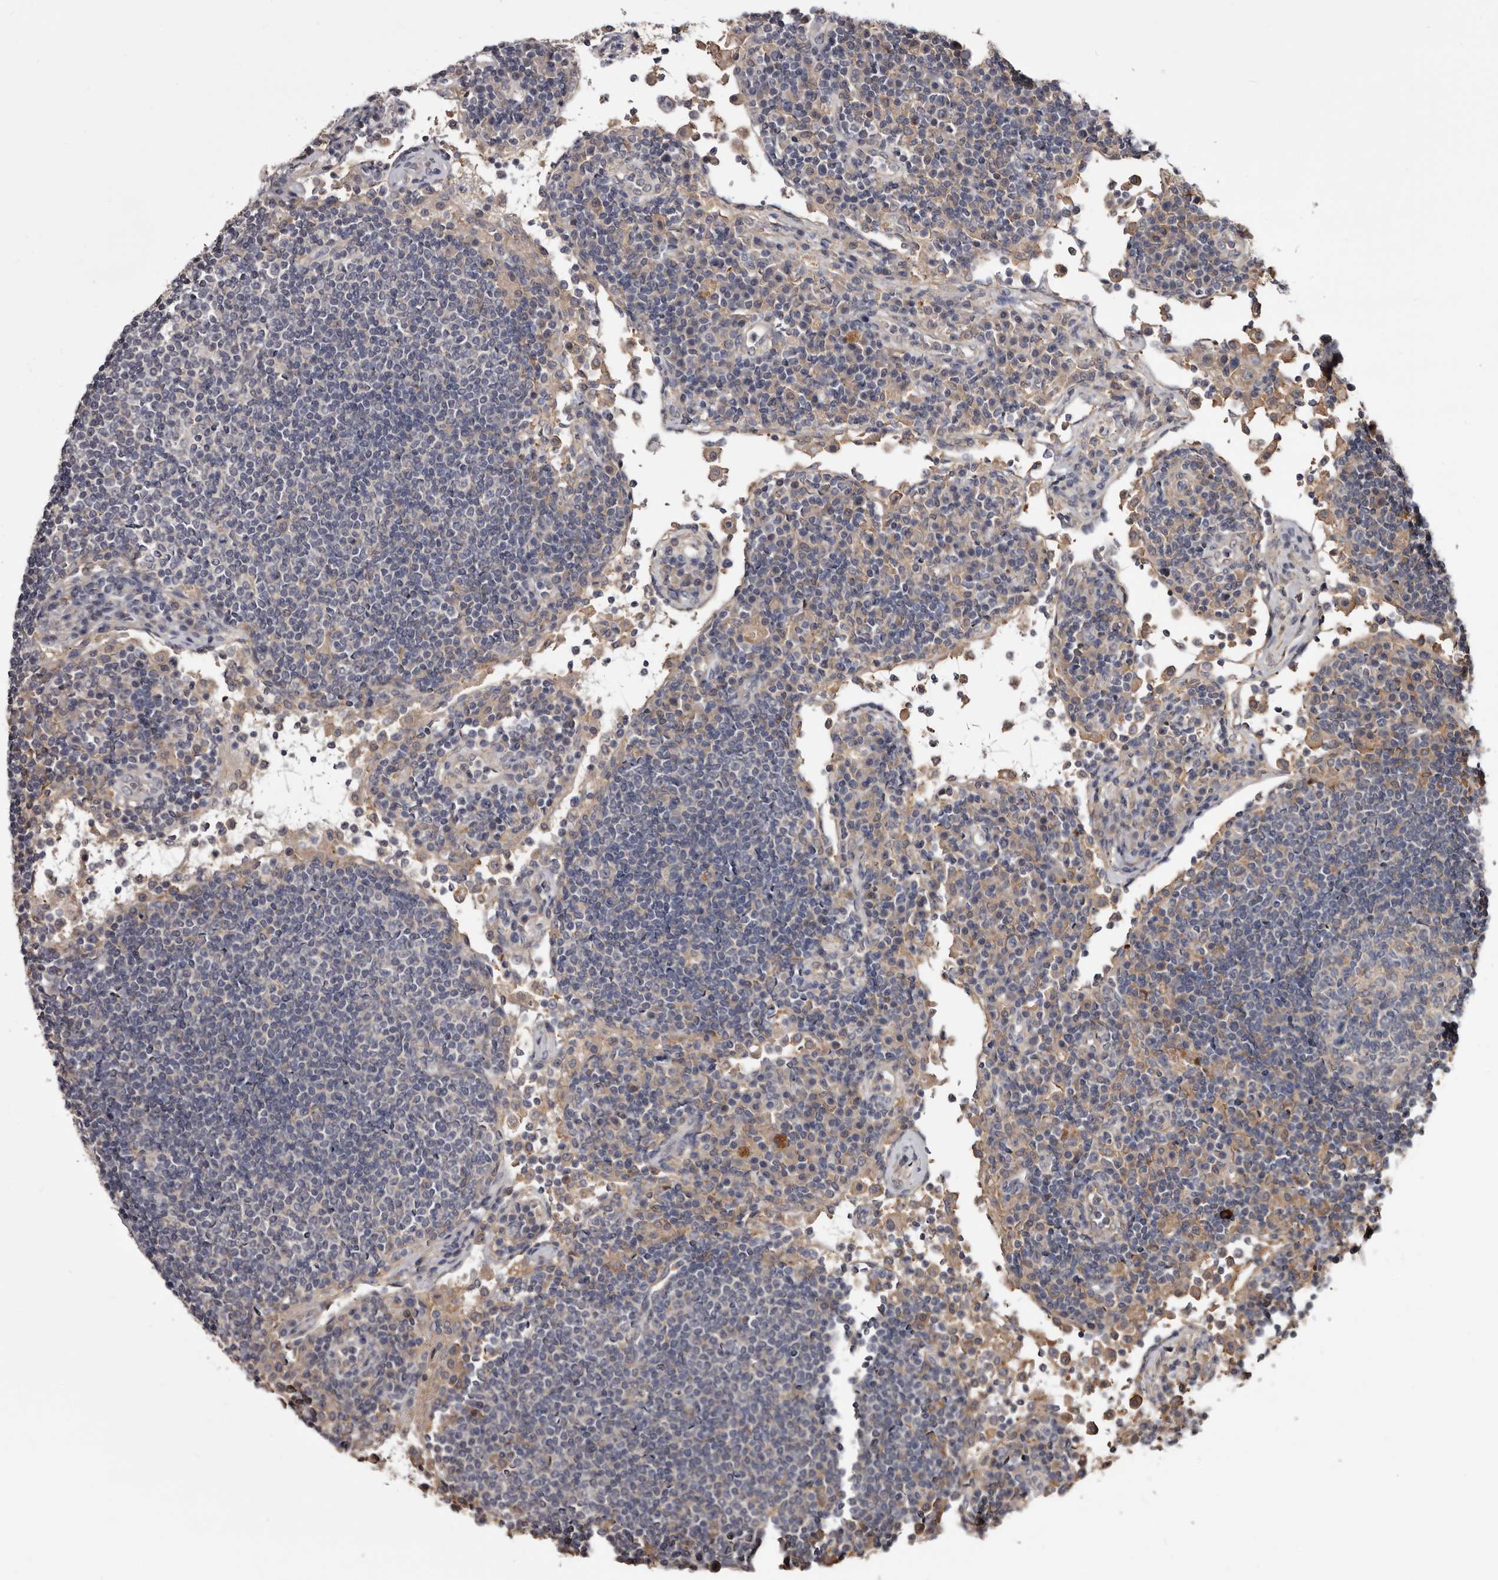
{"staining": {"intensity": "negative", "quantity": "none", "location": "none"}, "tissue": "lymph node", "cell_type": "Germinal center cells", "image_type": "normal", "snomed": [{"axis": "morphology", "description": "Normal tissue, NOS"}, {"axis": "topography", "description": "Lymph node"}], "caption": "DAB immunohistochemical staining of unremarkable lymph node exhibits no significant staining in germinal center cells. (Immunohistochemistry (ihc), brightfield microscopy, high magnification).", "gene": "CYP1B1", "patient": {"sex": "female", "age": 53}}